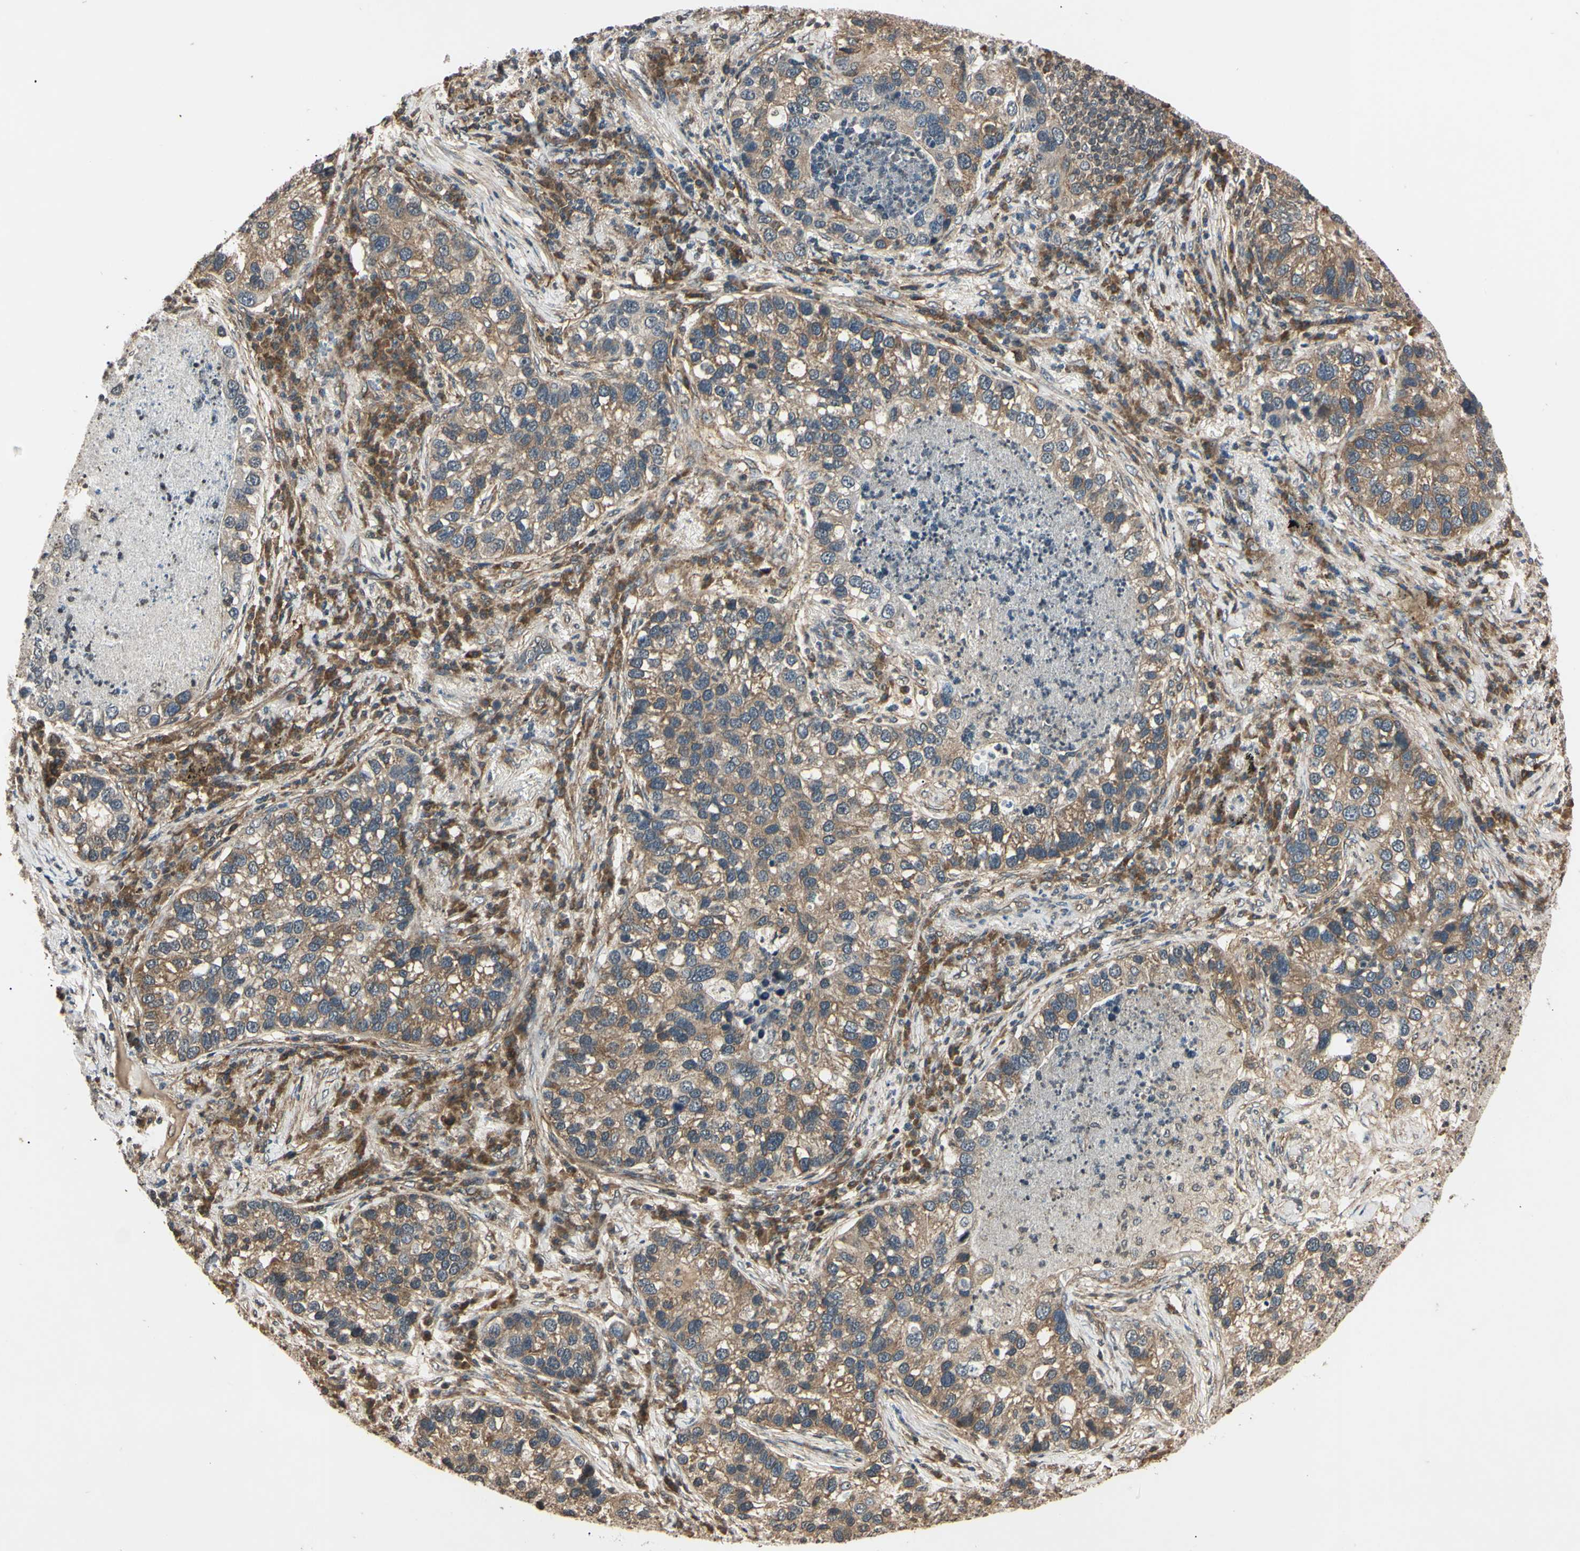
{"staining": {"intensity": "moderate", "quantity": "25%-75%", "location": "cytoplasmic/membranous"}, "tissue": "lung cancer", "cell_type": "Tumor cells", "image_type": "cancer", "snomed": [{"axis": "morphology", "description": "Normal tissue, NOS"}, {"axis": "morphology", "description": "Adenocarcinoma, NOS"}, {"axis": "topography", "description": "Bronchus"}, {"axis": "topography", "description": "Lung"}], "caption": "A brown stain highlights moderate cytoplasmic/membranous positivity of a protein in adenocarcinoma (lung) tumor cells. Using DAB (3,3'-diaminobenzidine) (brown) and hematoxylin (blue) stains, captured at high magnification using brightfield microscopy.", "gene": "EPN1", "patient": {"sex": "male", "age": 54}}